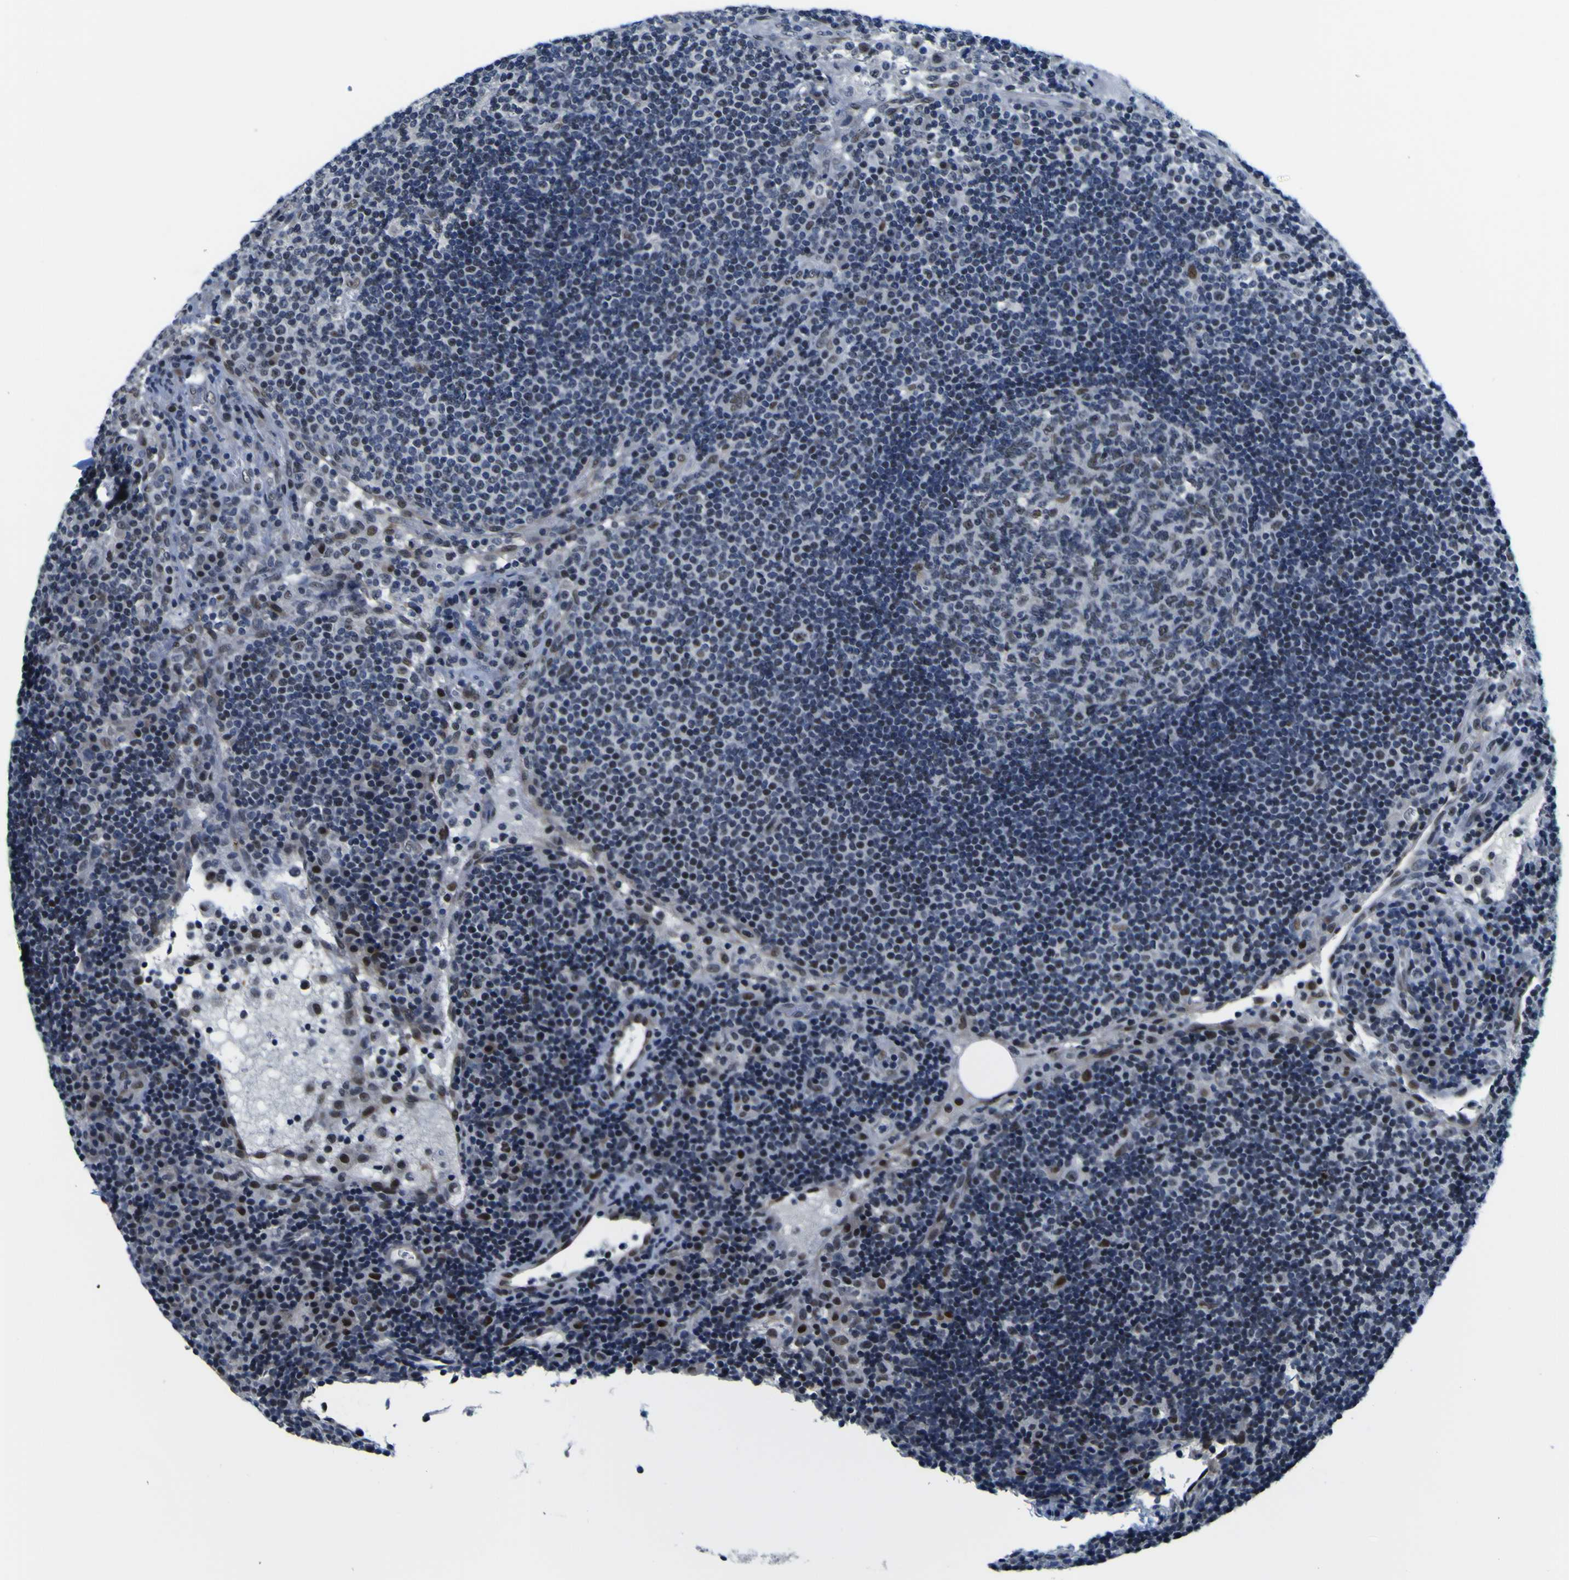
{"staining": {"intensity": "weak", "quantity": "25%-75%", "location": "none"}, "tissue": "lymph node", "cell_type": "Germinal center cells", "image_type": "normal", "snomed": [{"axis": "morphology", "description": "Normal tissue, NOS"}, {"axis": "topography", "description": "Lymph node"}], "caption": "Immunohistochemistry of unremarkable lymph node exhibits low levels of weak None expression in about 25%-75% of germinal center cells.", "gene": "CUL4B", "patient": {"sex": "female", "age": 53}}